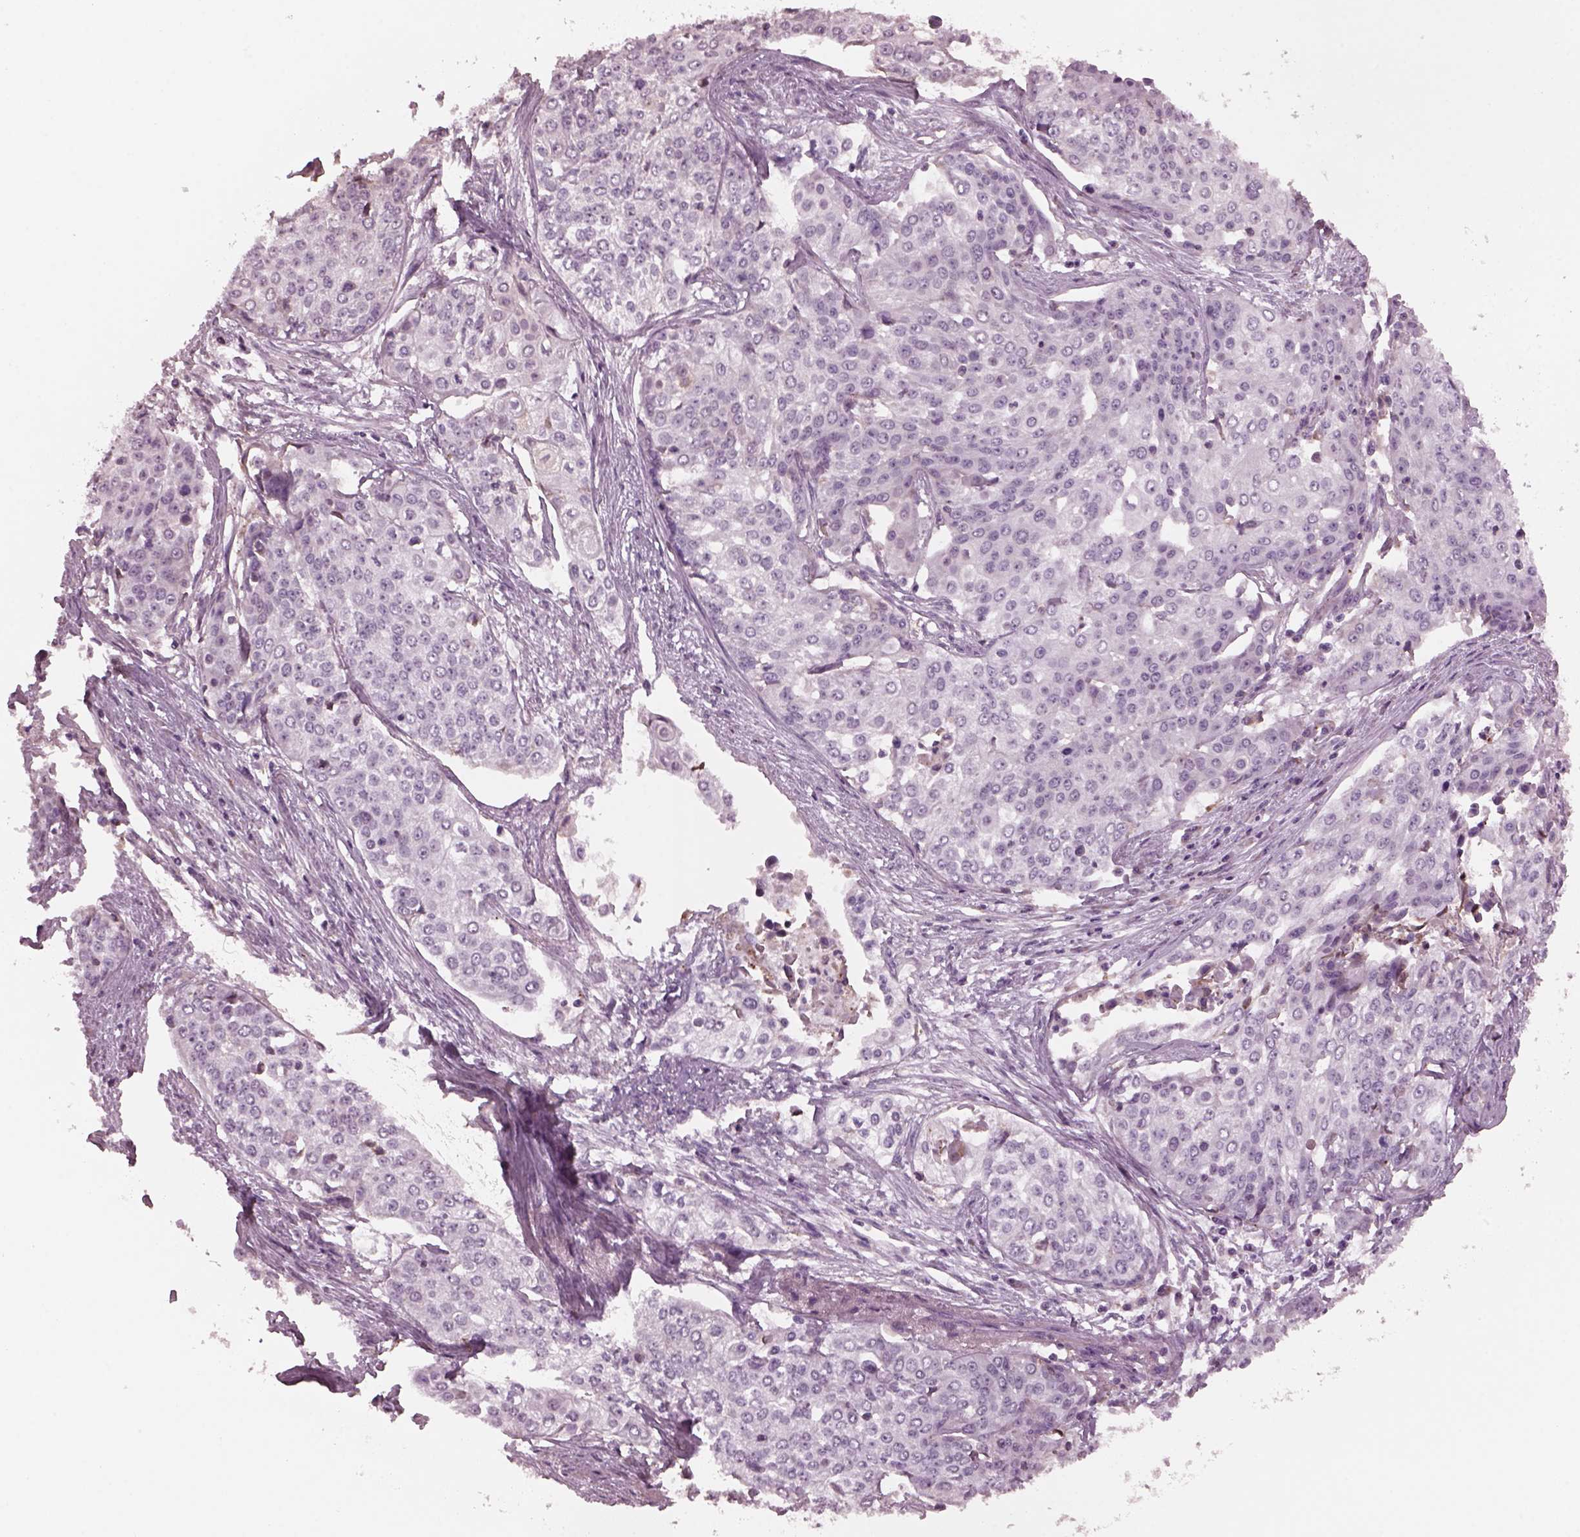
{"staining": {"intensity": "negative", "quantity": "none", "location": "none"}, "tissue": "cervical cancer", "cell_type": "Tumor cells", "image_type": "cancer", "snomed": [{"axis": "morphology", "description": "Squamous cell carcinoma, NOS"}, {"axis": "topography", "description": "Cervix"}], "caption": "Cervical cancer (squamous cell carcinoma) was stained to show a protein in brown. There is no significant expression in tumor cells.", "gene": "SRI", "patient": {"sex": "female", "age": 39}}